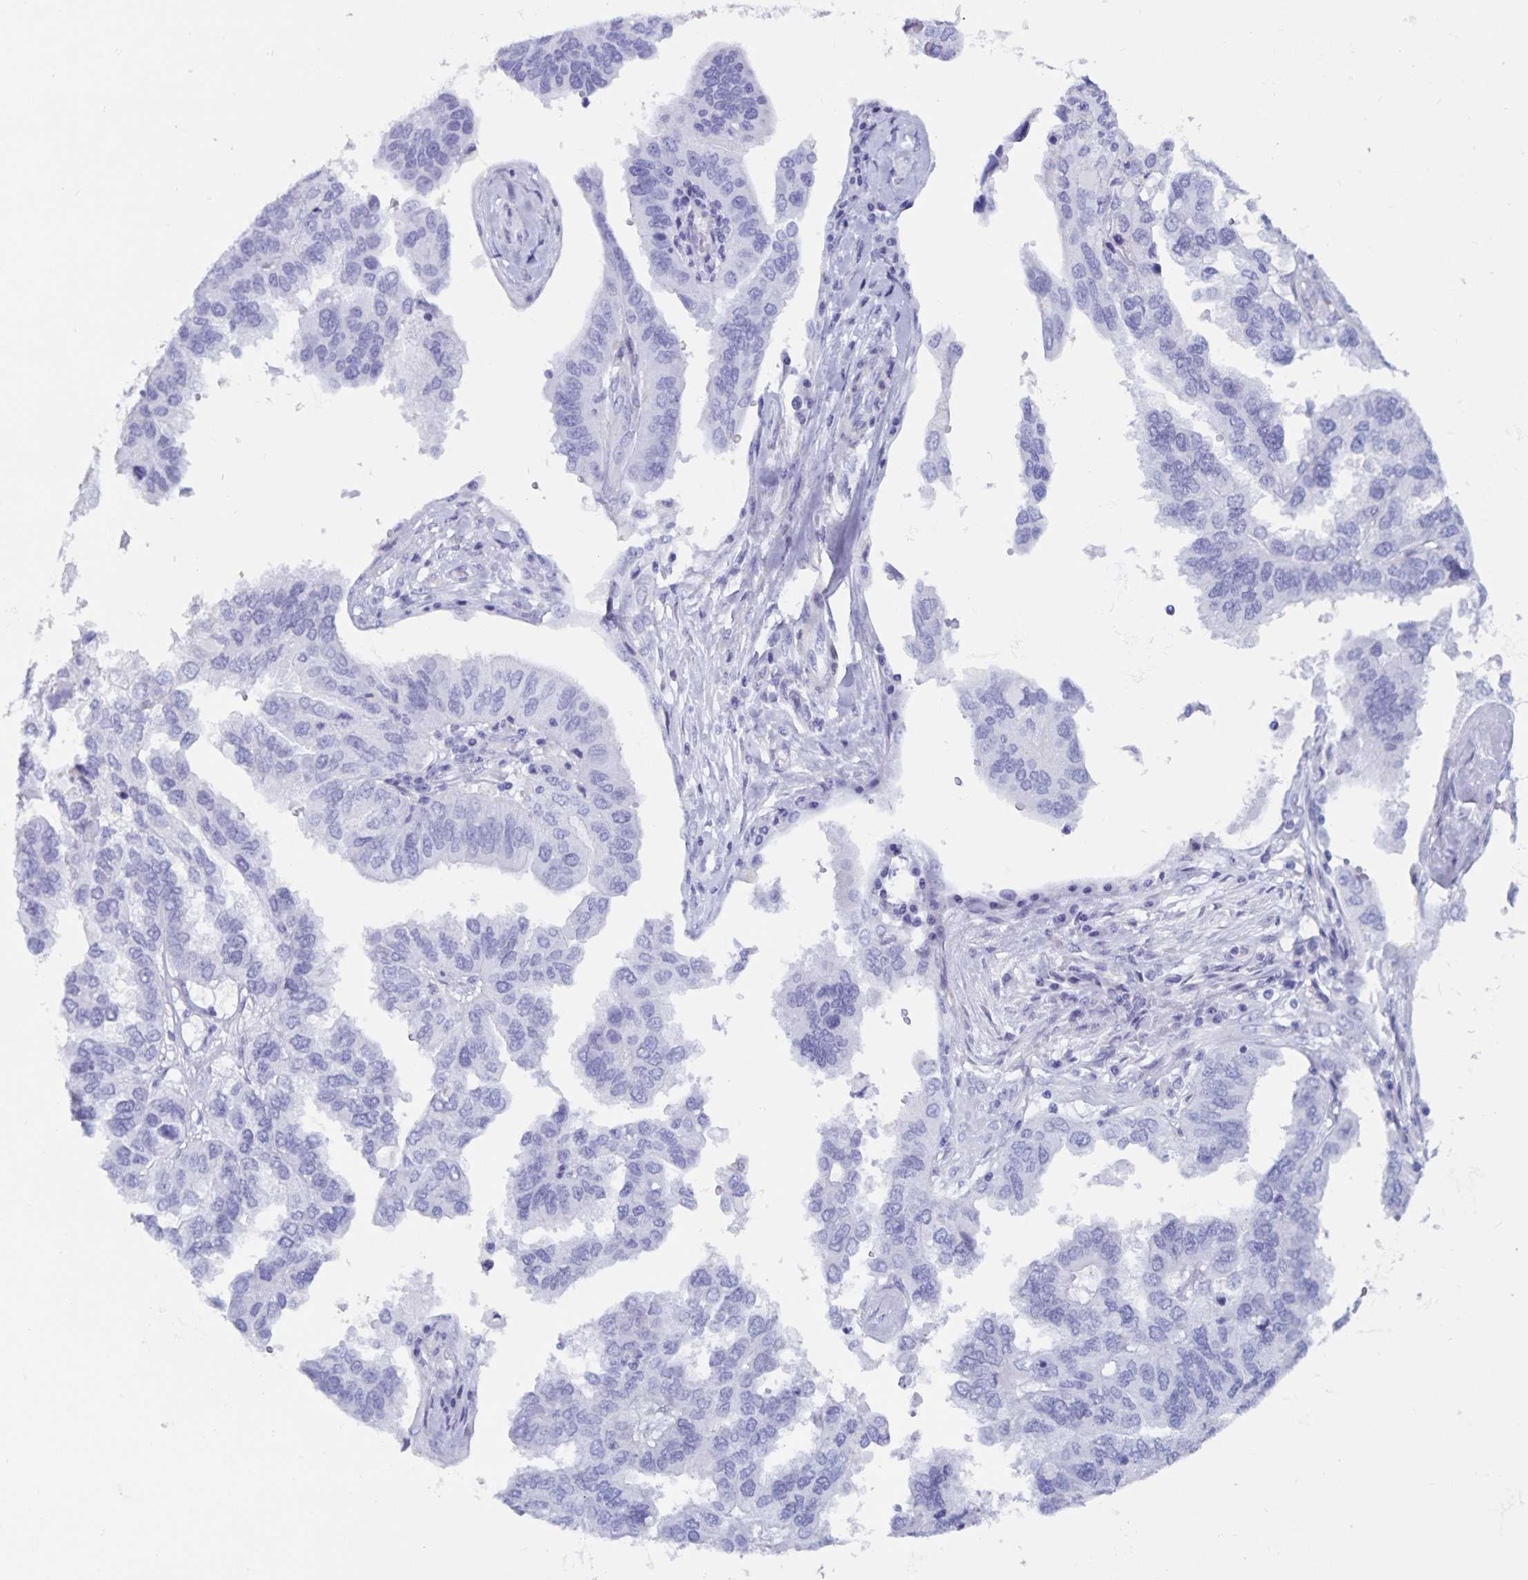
{"staining": {"intensity": "negative", "quantity": "none", "location": "none"}, "tissue": "ovarian cancer", "cell_type": "Tumor cells", "image_type": "cancer", "snomed": [{"axis": "morphology", "description": "Cystadenocarcinoma, serous, NOS"}, {"axis": "topography", "description": "Ovary"}], "caption": "Ovarian serous cystadenocarcinoma was stained to show a protein in brown. There is no significant expression in tumor cells.", "gene": "GPR137", "patient": {"sex": "female", "age": 79}}